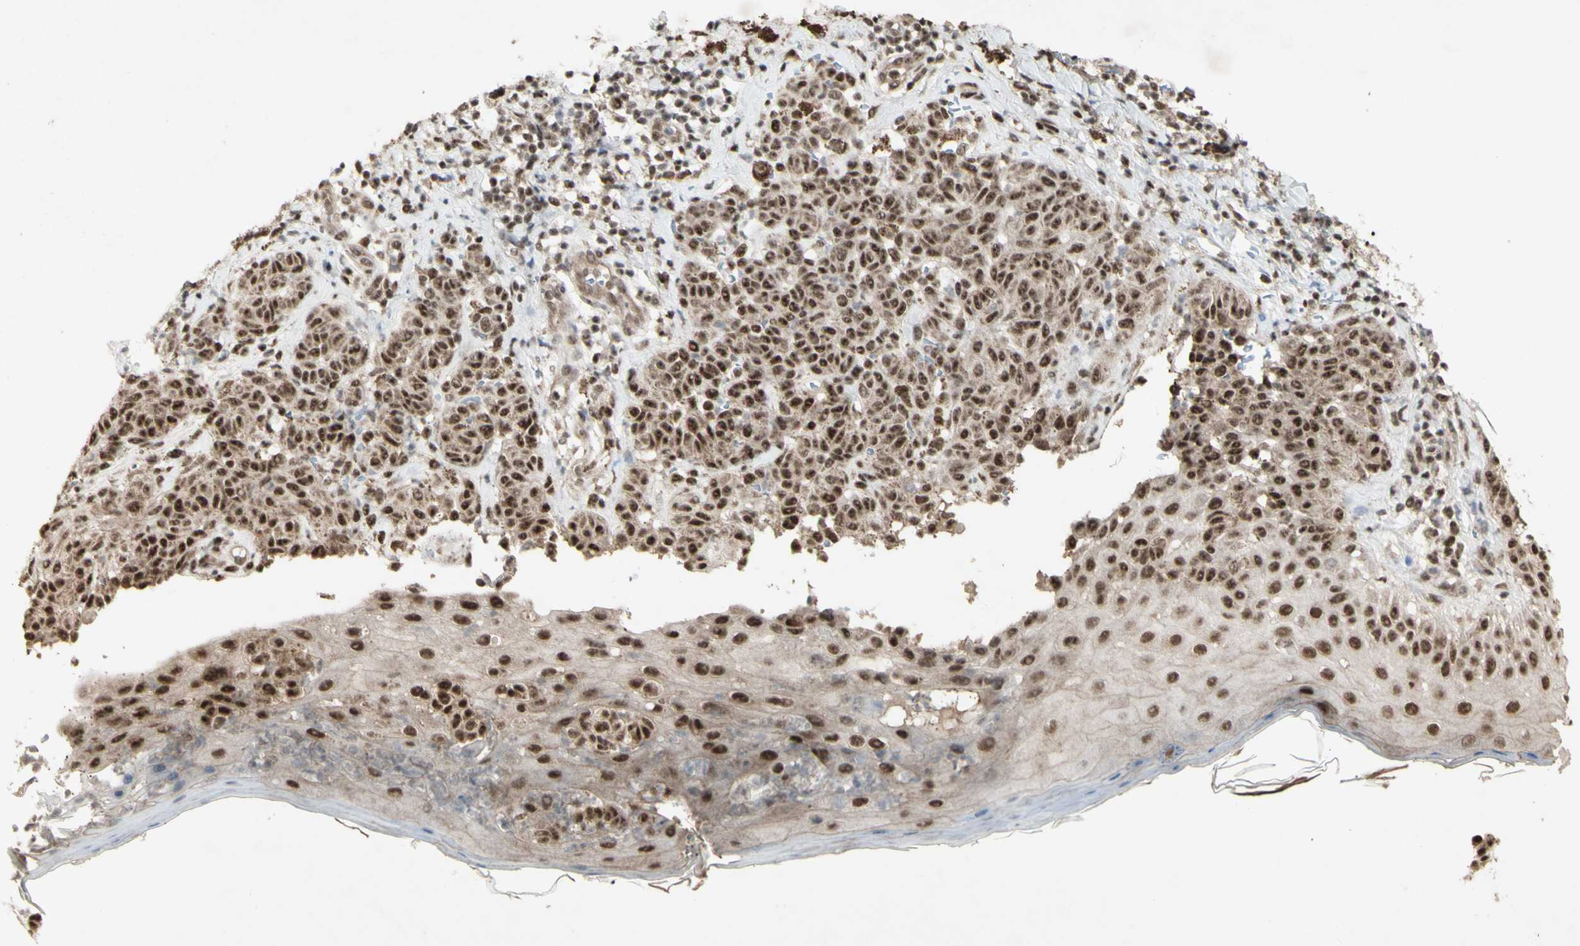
{"staining": {"intensity": "moderate", "quantity": ">75%", "location": "cytoplasmic/membranous,nuclear"}, "tissue": "melanoma", "cell_type": "Tumor cells", "image_type": "cancer", "snomed": [{"axis": "morphology", "description": "Malignant melanoma, NOS"}, {"axis": "topography", "description": "Skin"}], "caption": "A histopathology image of human malignant melanoma stained for a protein exhibits moderate cytoplasmic/membranous and nuclear brown staining in tumor cells.", "gene": "CCNT1", "patient": {"sex": "male", "age": 64}}